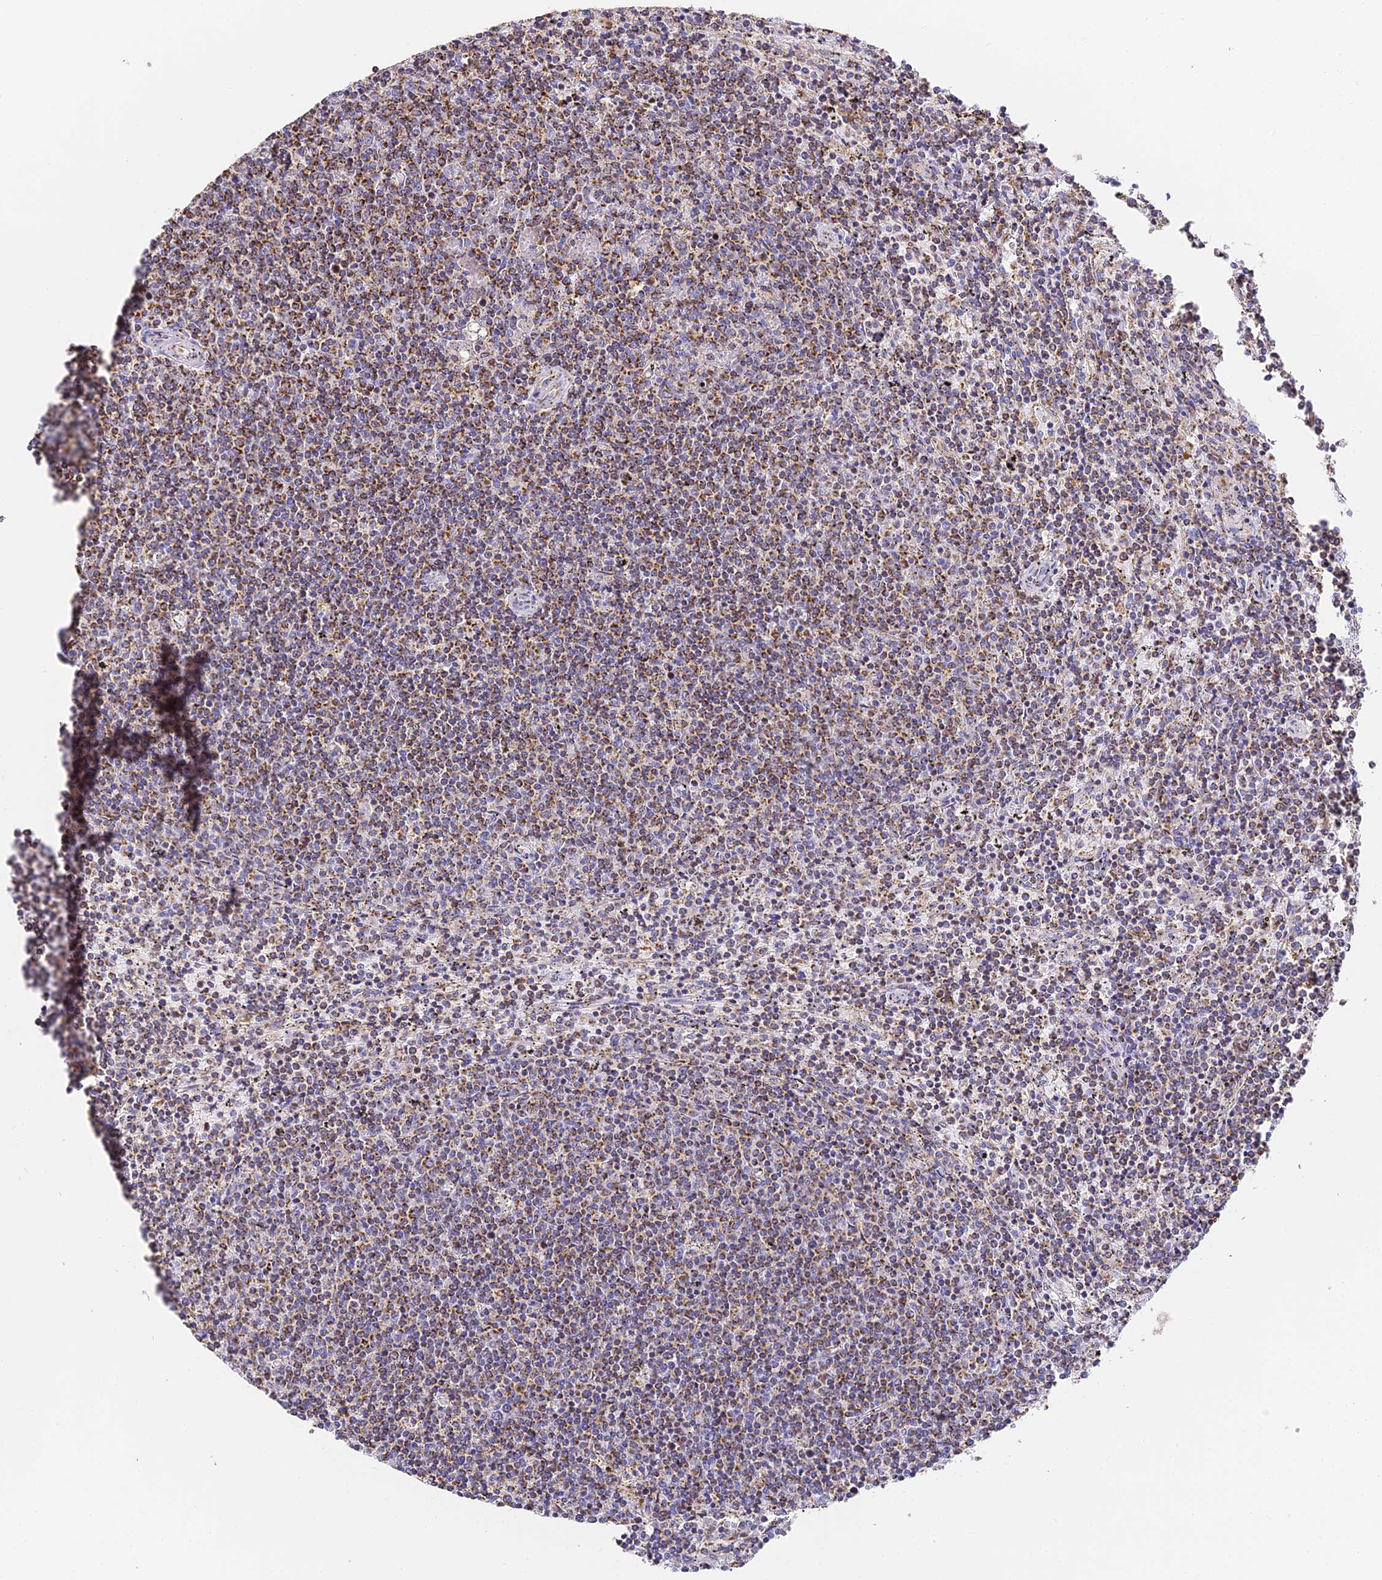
{"staining": {"intensity": "strong", "quantity": "<25%", "location": "cytoplasmic/membranous"}, "tissue": "lymphoma", "cell_type": "Tumor cells", "image_type": "cancer", "snomed": [{"axis": "morphology", "description": "Malignant lymphoma, non-Hodgkin's type, Low grade"}, {"axis": "topography", "description": "Spleen"}], "caption": "Lymphoma was stained to show a protein in brown. There is medium levels of strong cytoplasmic/membranous expression in approximately <25% of tumor cells. The staining was performed using DAB to visualize the protein expression in brown, while the nuclei were stained in blue with hematoxylin (Magnification: 20x).", "gene": "COX6C", "patient": {"sex": "female", "age": 50}}